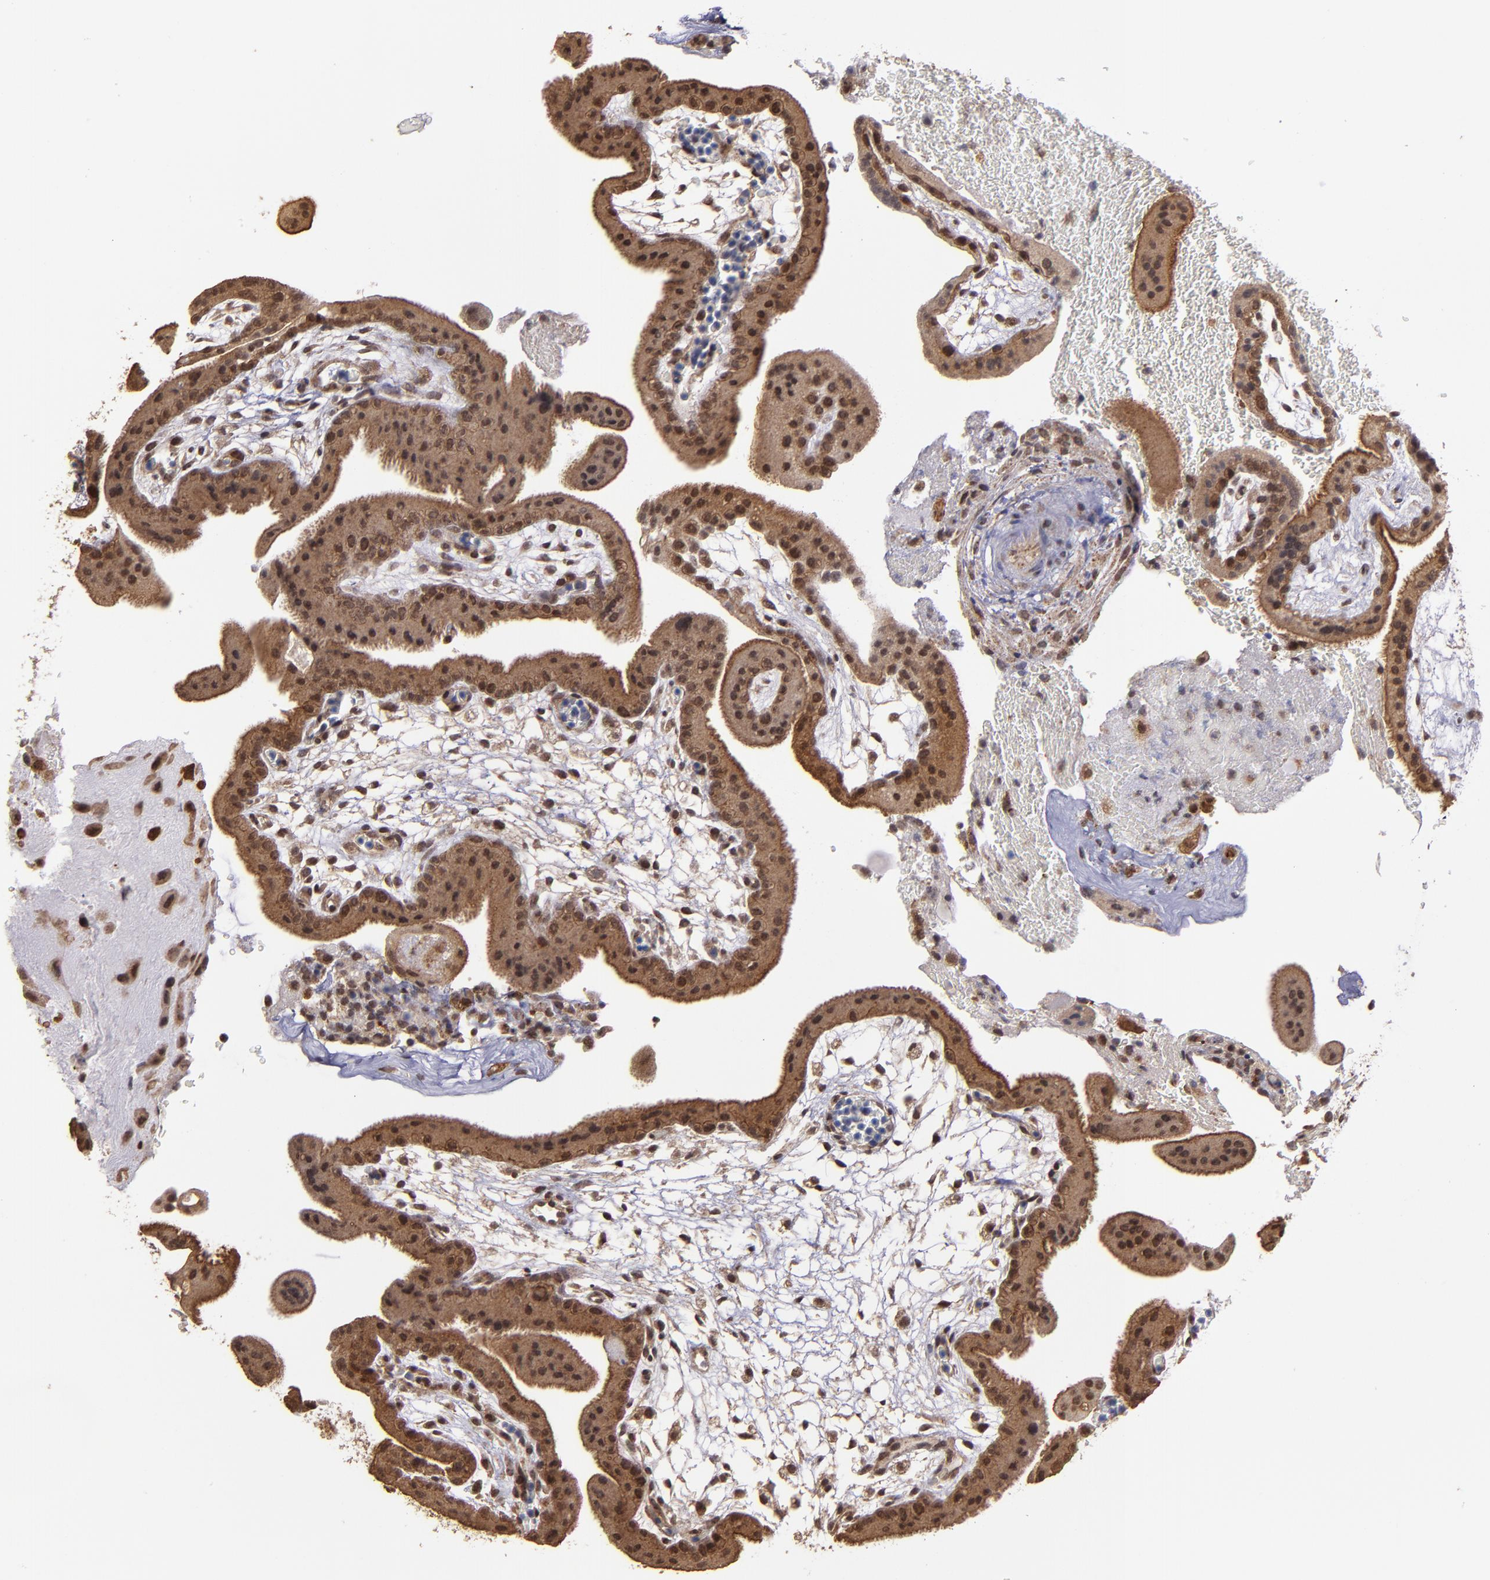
{"staining": {"intensity": "strong", "quantity": ">75%", "location": "cytoplasmic/membranous,nuclear"}, "tissue": "placenta", "cell_type": "Decidual cells", "image_type": "normal", "snomed": [{"axis": "morphology", "description": "Normal tissue, NOS"}, {"axis": "topography", "description": "Placenta"}], "caption": "A high-resolution histopathology image shows immunohistochemistry (IHC) staining of benign placenta, which reveals strong cytoplasmic/membranous,nuclear expression in about >75% of decidual cells. (Brightfield microscopy of DAB IHC at high magnification).", "gene": "SIPA1L1", "patient": {"sex": "female", "age": 19}}